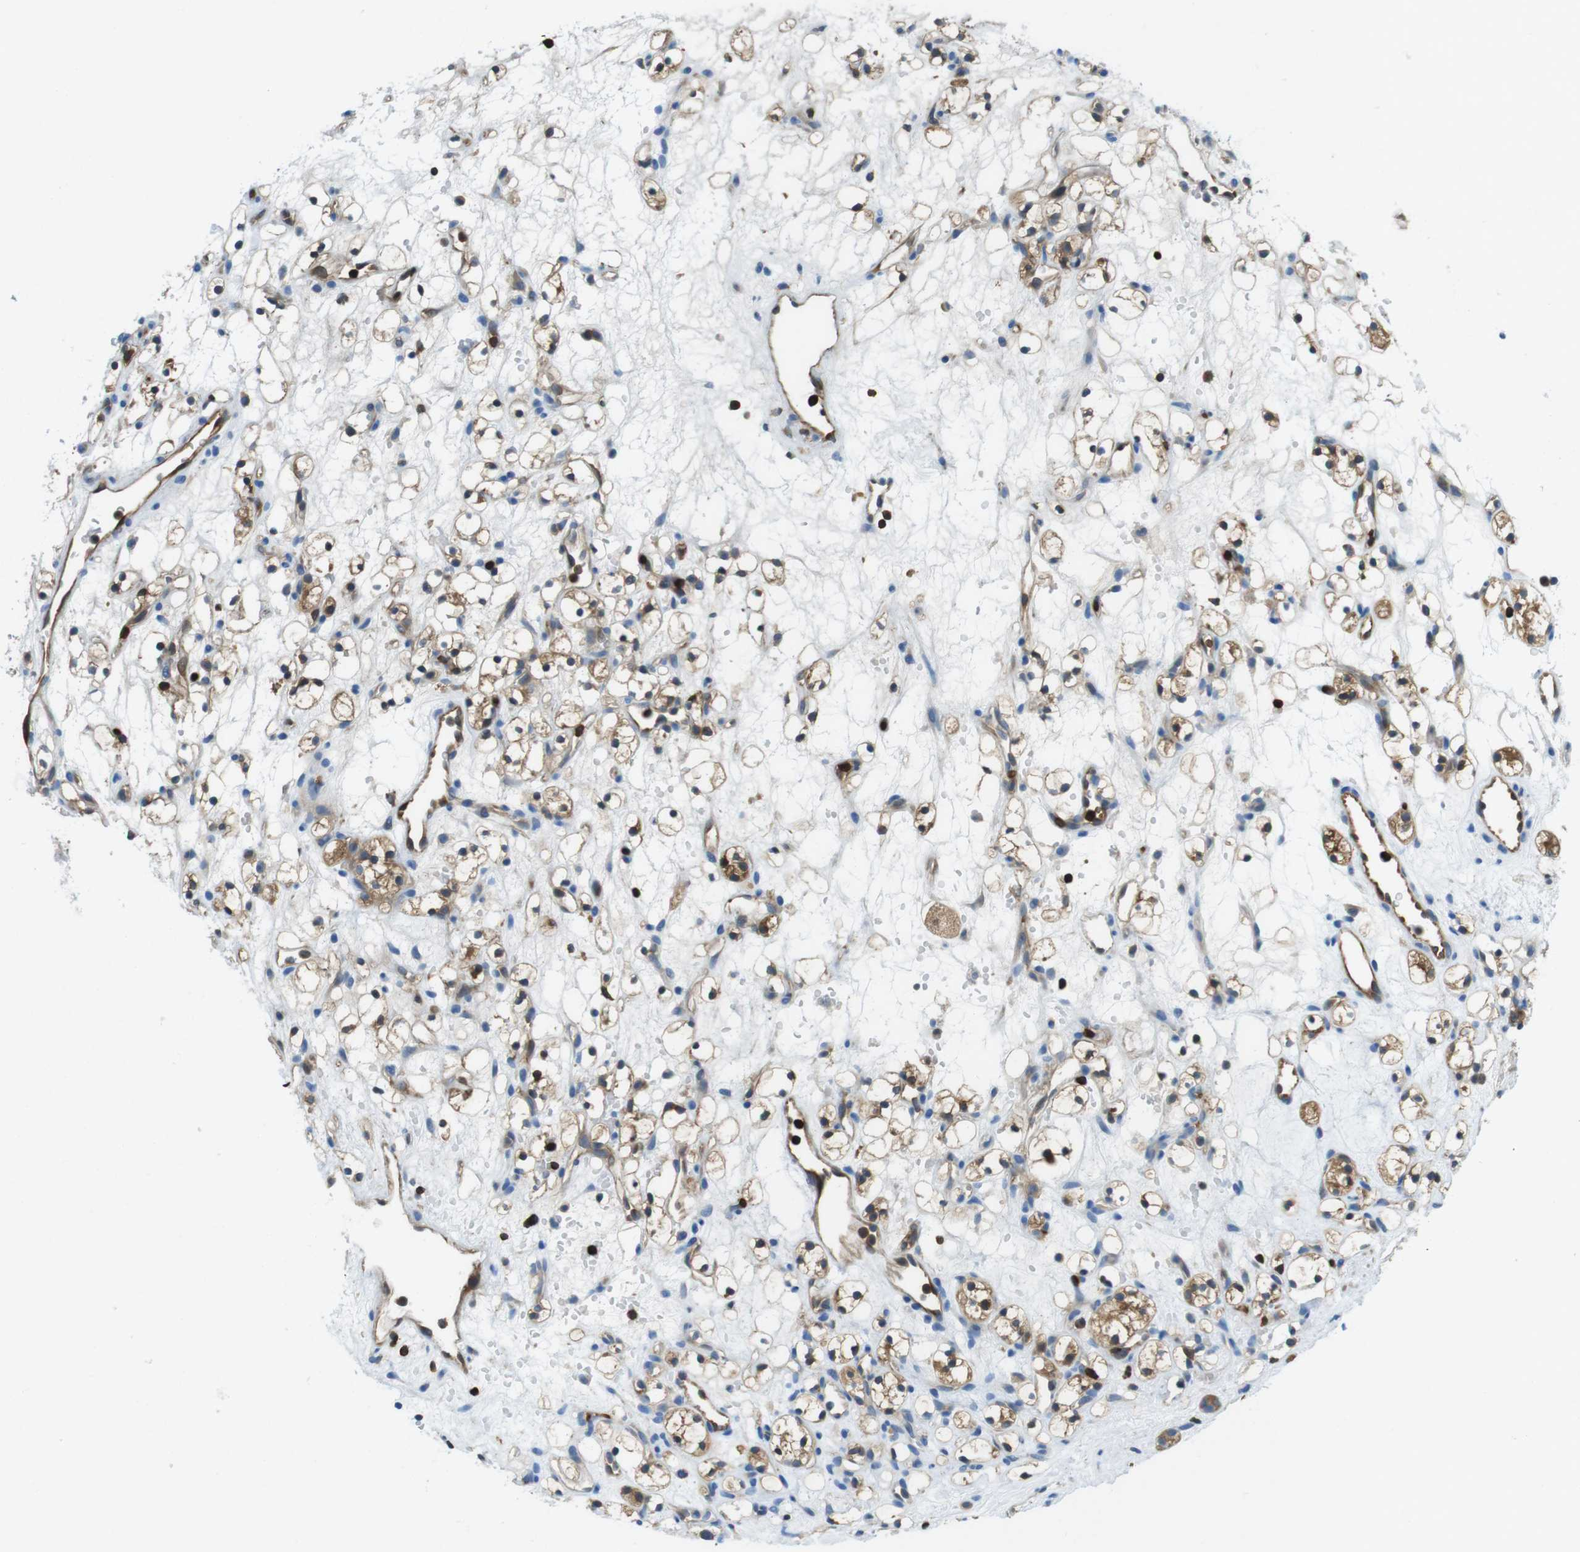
{"staining": {"intensity": "weak", "quantity": "<25%", "location": "cytoplasmic/membranous"}, "tissue": "renal cancer", "cell_type": "Tumor cells", "image_type": "cancer", "snomed": [{"axis": "morphology", "description": "Adenocarcinoma, NOS"}, {"axis": "topography", "description": "Kidney"}], "caption": "IHC of renal cancer (adenocarcinoma) shows no positivity in tumor cells. (Brightfield microscopy of DAB immunohistochemistry (IHC) at high magnification).", "gene": "TES", "patient": {"sex": "female", "age": 60}}